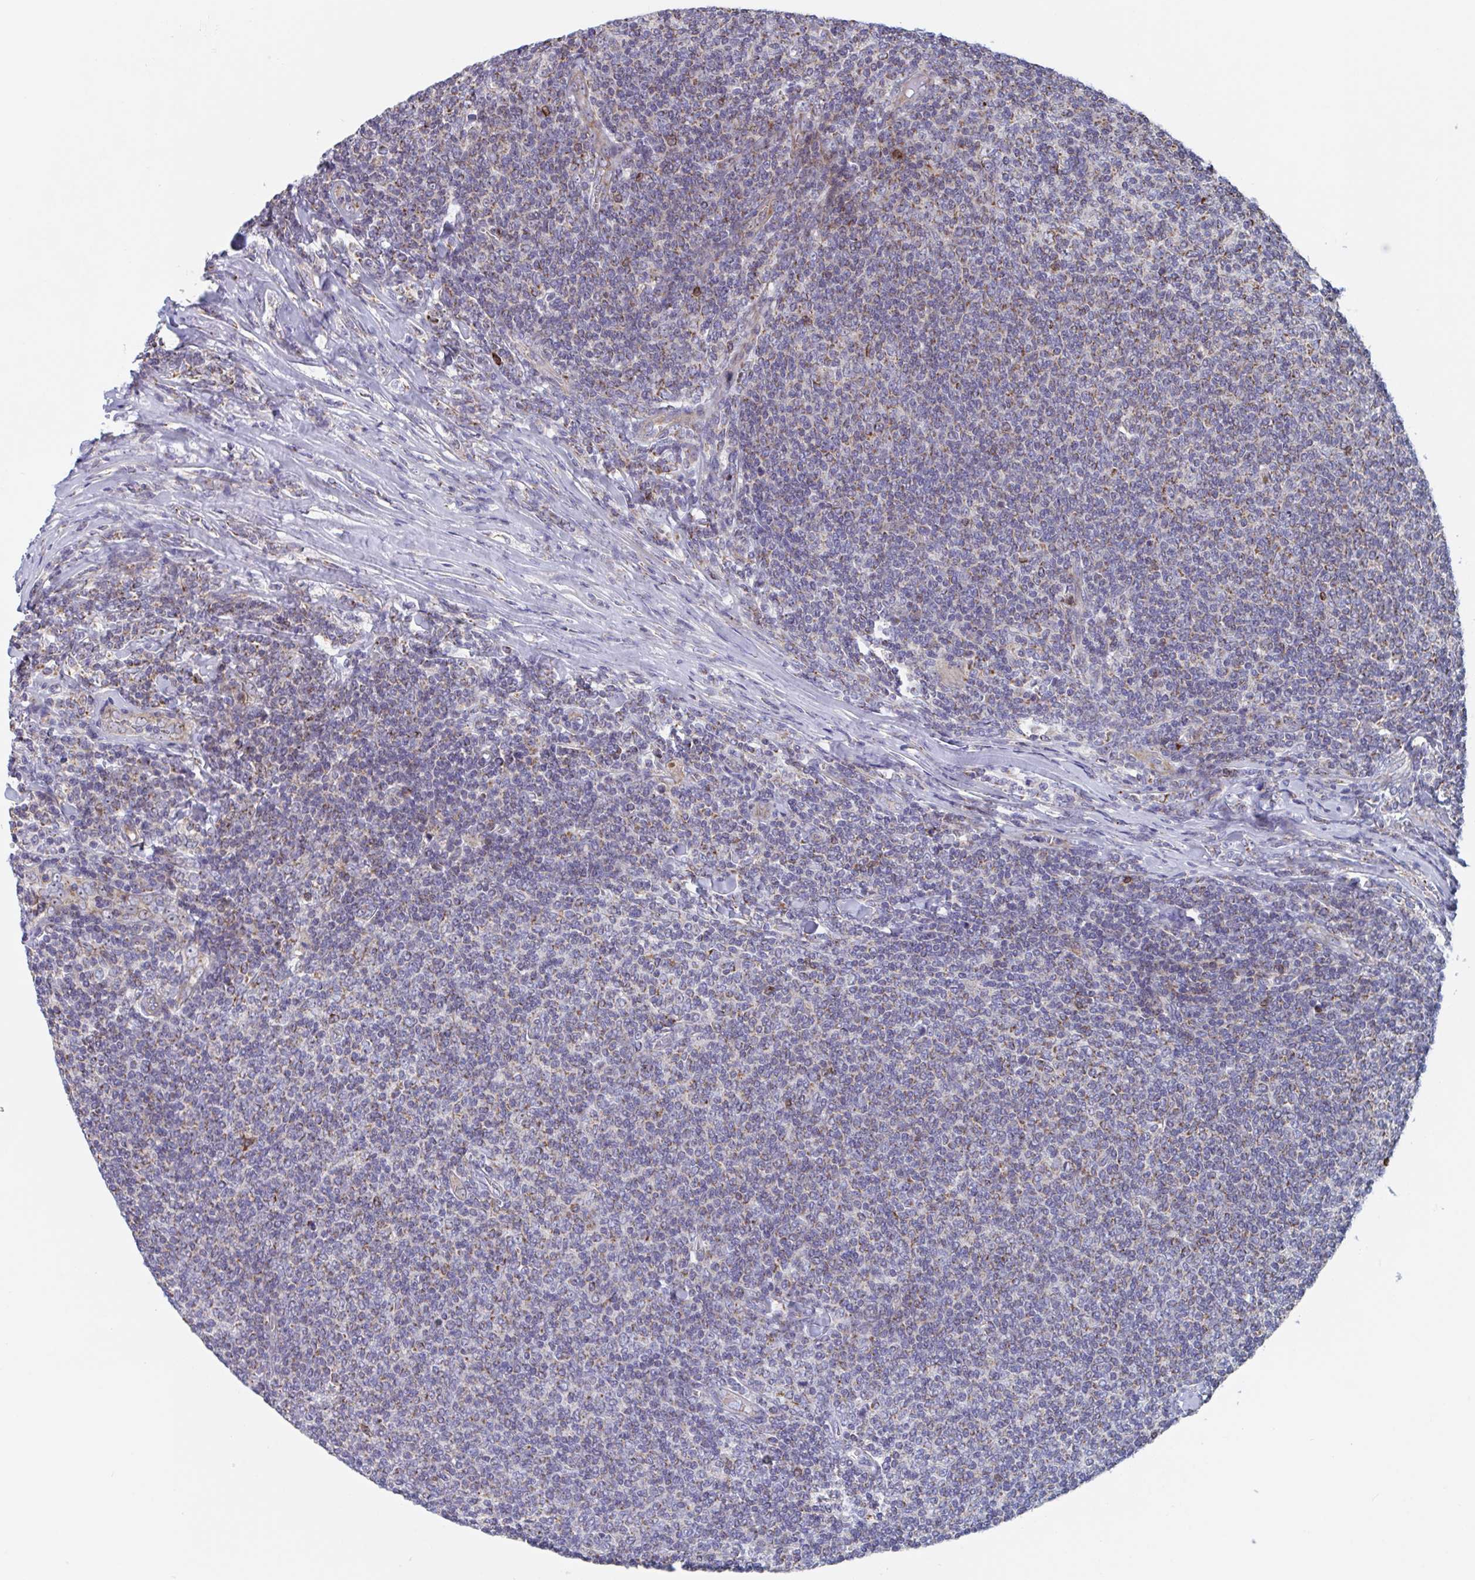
{"staining": {"intensity": "moderate", "quantity": "25%-75%", "location": "cytoplasmic/membranous"}, "tissue": "lymphoma", "cell_type": "Tumor cells", "image_type": "cancer", "snomed": [{"axis": "morphology", "description": "Malignant lymphoma, non-Hodgkin's type, Low grade"}, {"axis": "topography", "description": "Lymph node"}], "caption": "A high-resolution histopathology image shows immunohistochemistry (IHC) staining of lymphoma, which reveals moderate cytoplasmic/membranous expression in about 25%-75% of tumor cells. Nuclei are stained in blue.", "gene": "MRPL53", "patient": {"sex": "male", "age": 52}}